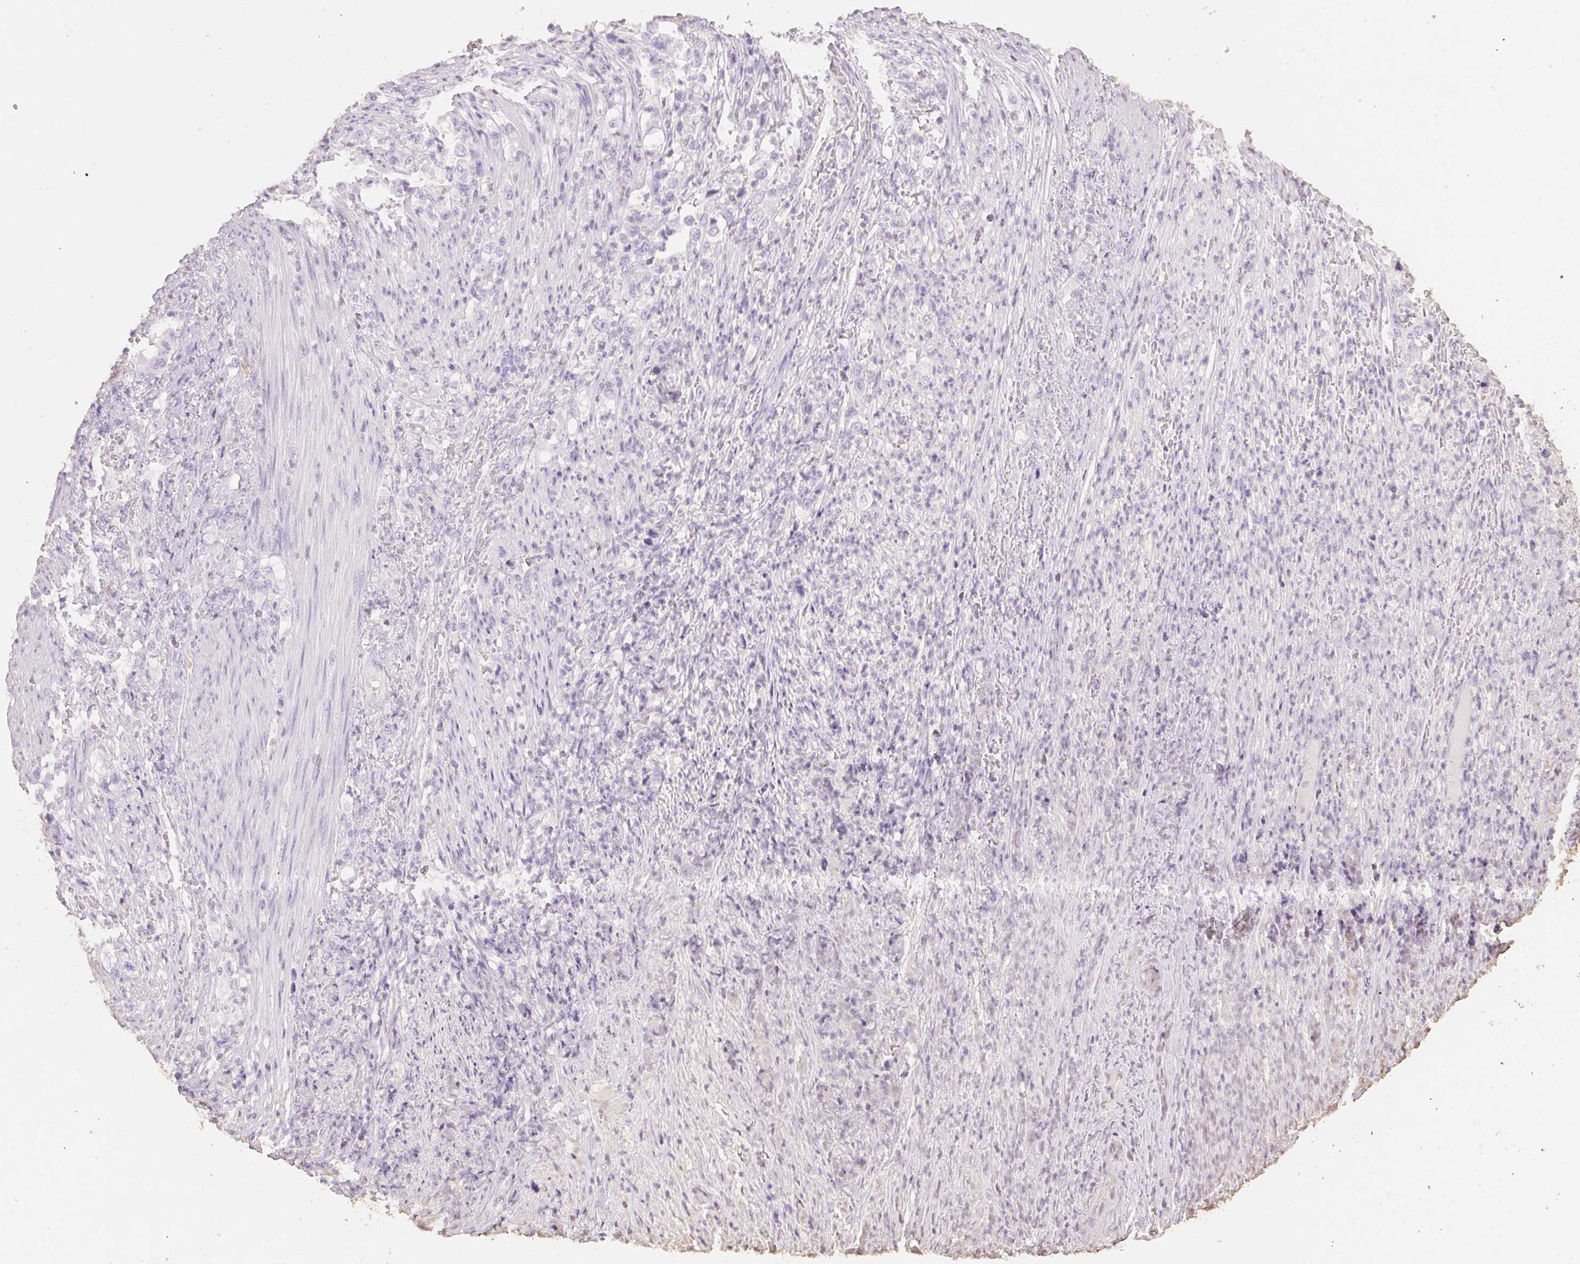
{"staining": {"intensity": "negative", "quantity": "none", "location": "none"}, "tissue": "stomach cancer", "cell_type": "Tumor cells", "image_type": "cancer", "snomed": [{"axis": "morphology", "description": "Normal tissue, NOS"}, {"axis": "morphology", "description": "Adenocarcinoma, NOS"}, {"axis": "topography", "description": "Stomach"}], "caption": "Tumor cells show no significant protein expression in stomach adenocarcinoma.", "gene": "MBOAT7", "patient": {"sex": "female", "age": 79}}